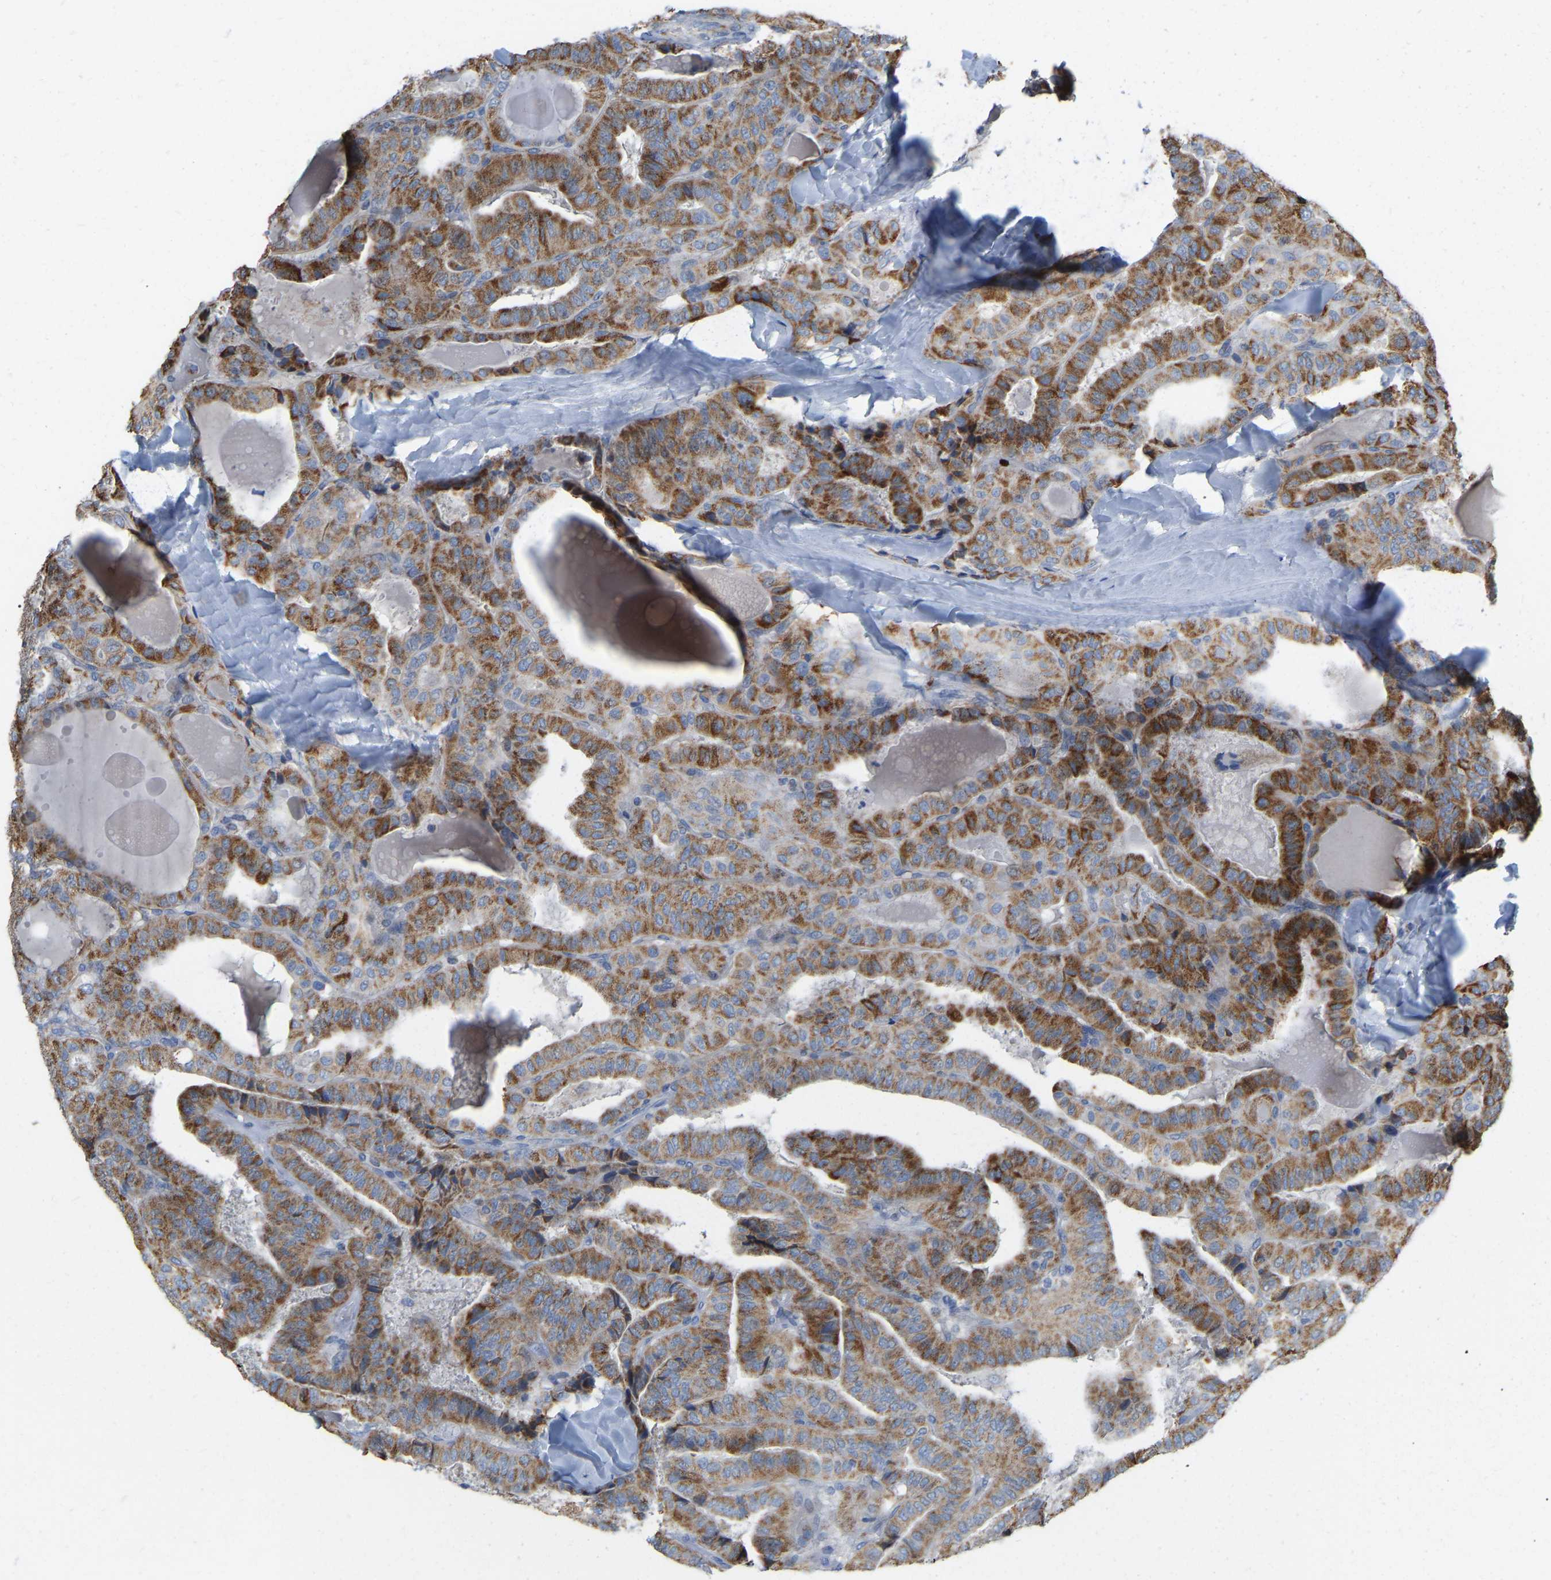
{"staining": {"intensity": "moderate", "quantity": ">75%", "location": "cytoplasmic/membranous"}, "tissue": "thyroid cancer", "cell_type": "Tumor cells", "image_type": "cancer", "snomed": [{"axis": "morphology", "description": "Papillary adenocarcinoma, NOS"}, {"axis": "topography", "description": "Thyroid gland"}], "caption": "Tumor cells demonstrate moderate cytoplasmic/membranous staining in about >75% of cells in papillary adenocarcinoma (thyroid). (IHC, brightfield microscopy, high magnification).", "gene": "CBLB", "patient": {"sex": "male", "age": 77}}